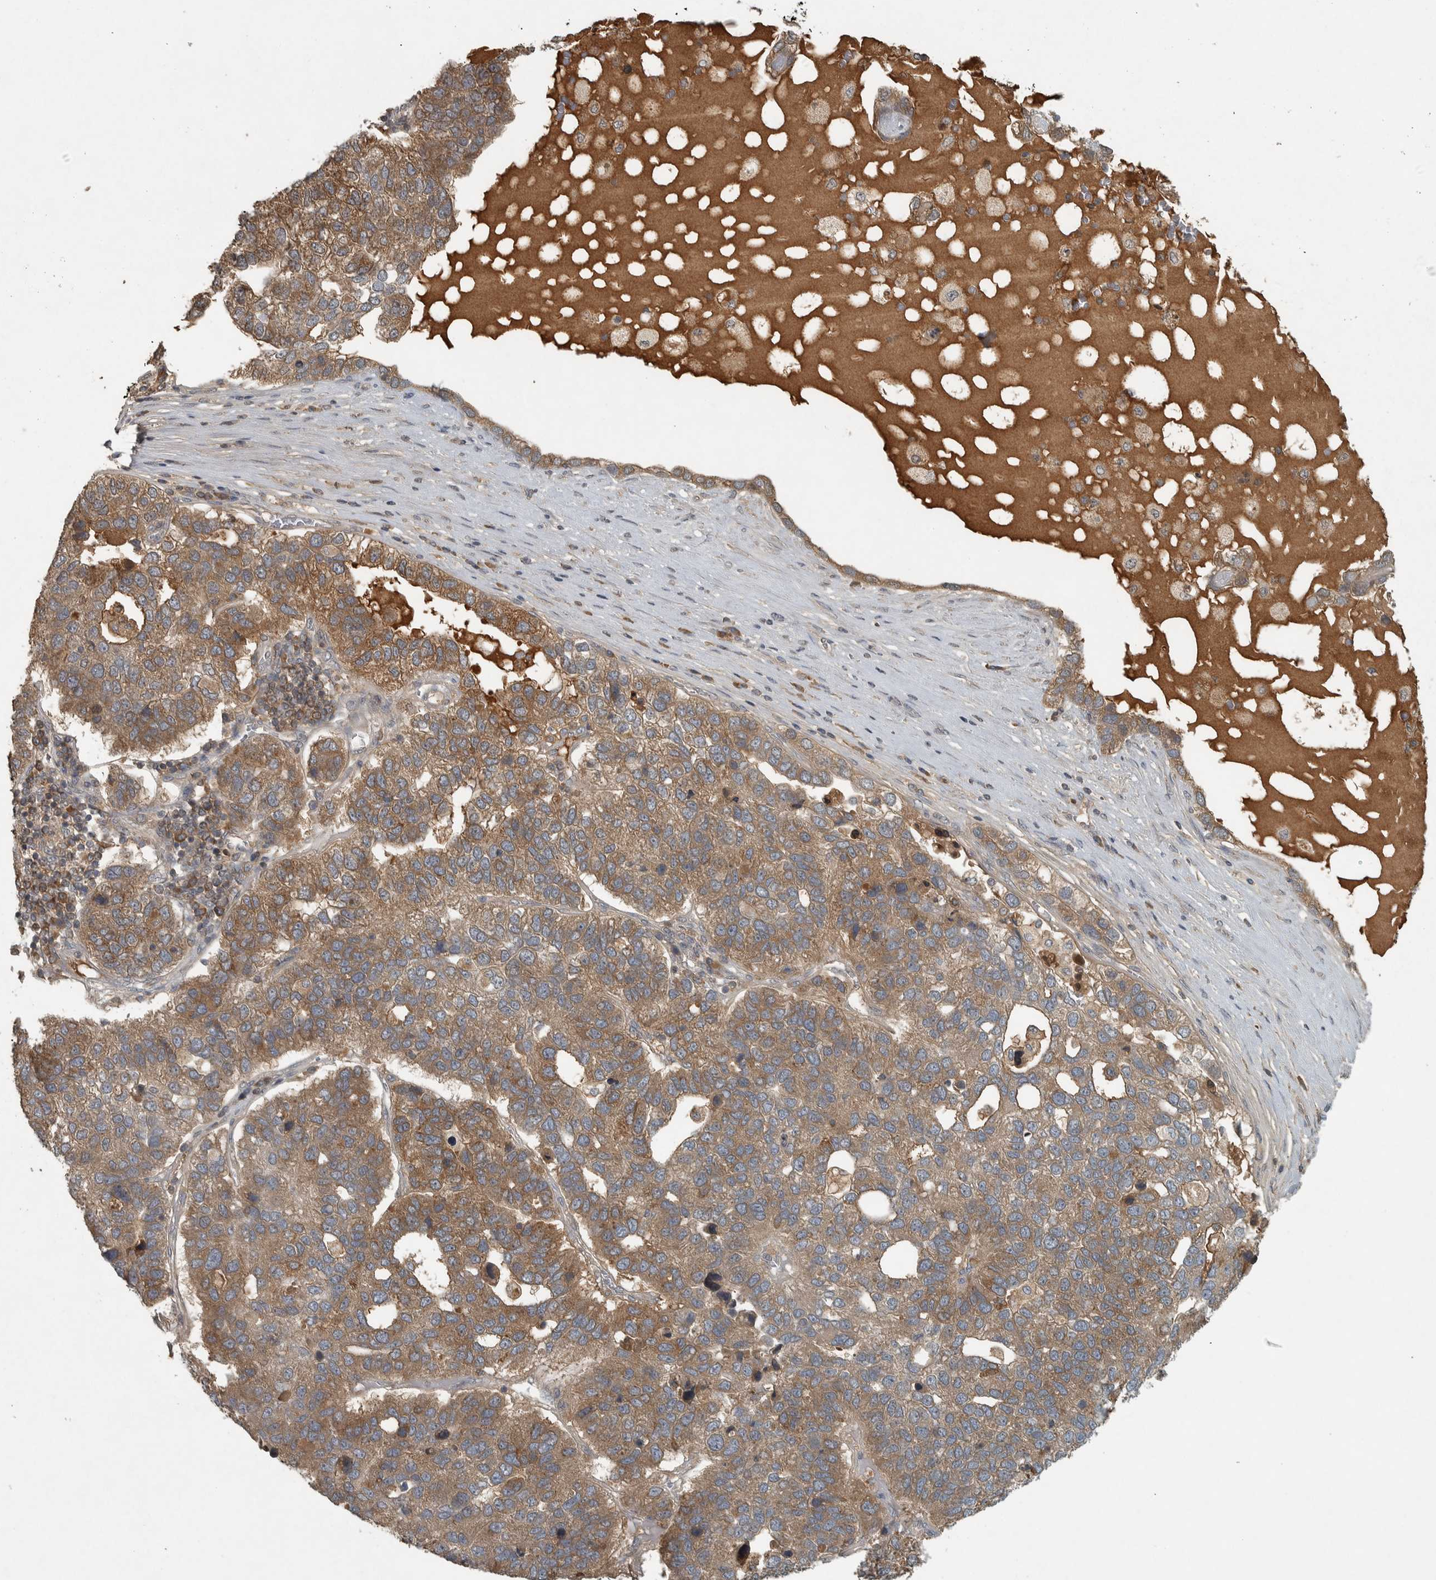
{"staining": {"intensity": "moderate", "quantity": ">75%", "location": "cytoplasmic/membranous"}, "tissue": "pancreatic cancer", "cell_type": "Tumor cells", "image_type": "cancer", "snomed": [{"axis": "morphology", "description": "Adenocarcinoma, NOS"}, {"axis": "topography", "description": "Pancreas"}], "caption": "Immunohistochemistry (IHC) image of neoplastic tissue: adenocarcinoma (pancreatic) stained using immunohistochemistry displays medium levels of moderate protein expression localized specifically in the cytoplasmic/membranous of tumor cells, appearing as a cytoplasmic/membranous brown color.", "gene": "CLCN2", "patient": {"sex": "female", "age": 61}}